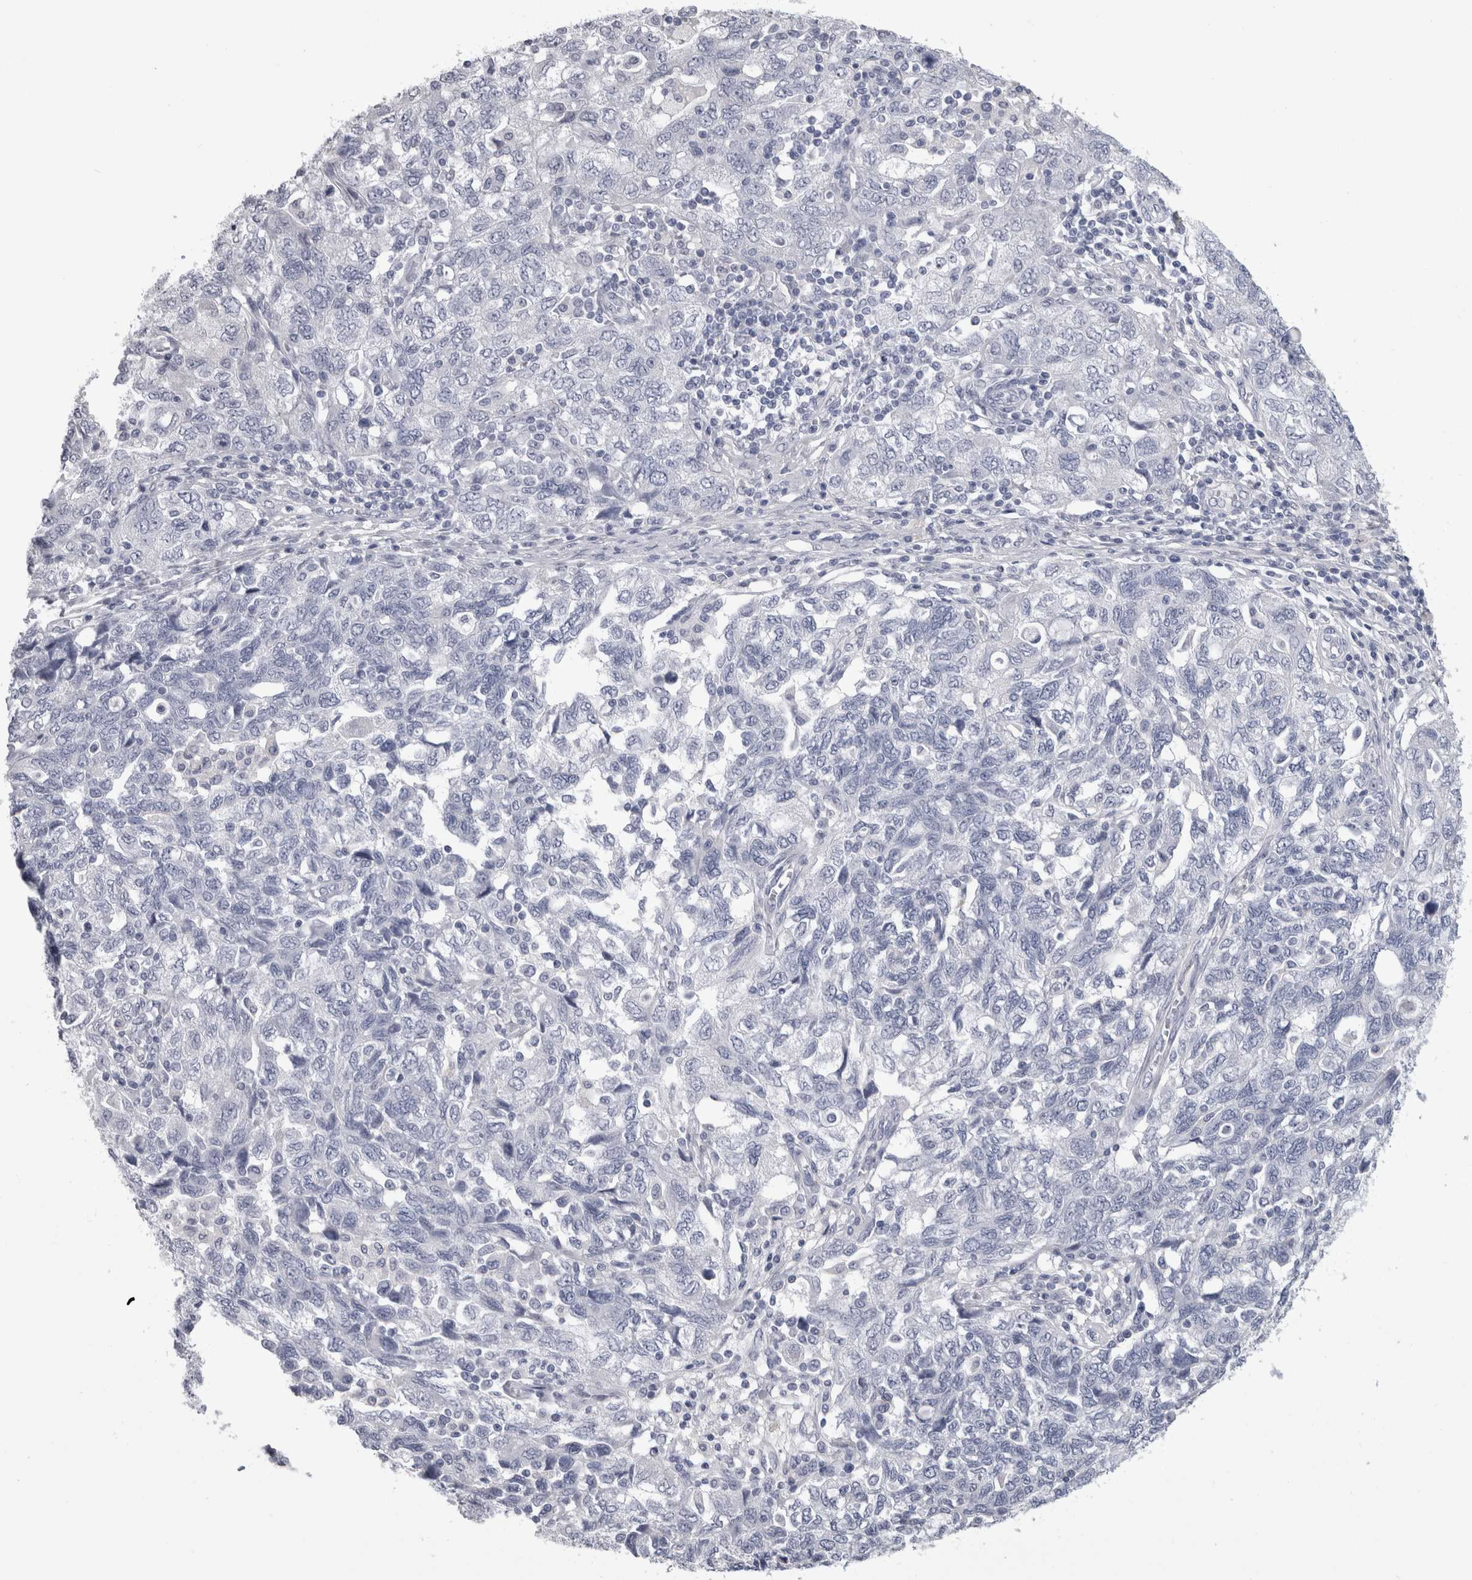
{"staining": {"intensity": "negative", "quantity": "none", "location": "none"}, "tissue": "ovarian cancer", "cell_type": "Tumor cells", "image_type": "cancer", "snomed": [{"axis": "morphology", "description": "Carcinoma, NOS"}, {"axis": "morphology", "description": "Cystadenocarcinoma, serous, NOS"}, {"axis": "topography", "description": "Ovary"}], "caption": "There is no significant positivity in tumor cells of ovarian serous cystadenocarcinoma.", "gene": "AFMID", "patient": {"sex": "female", "age": 69}}